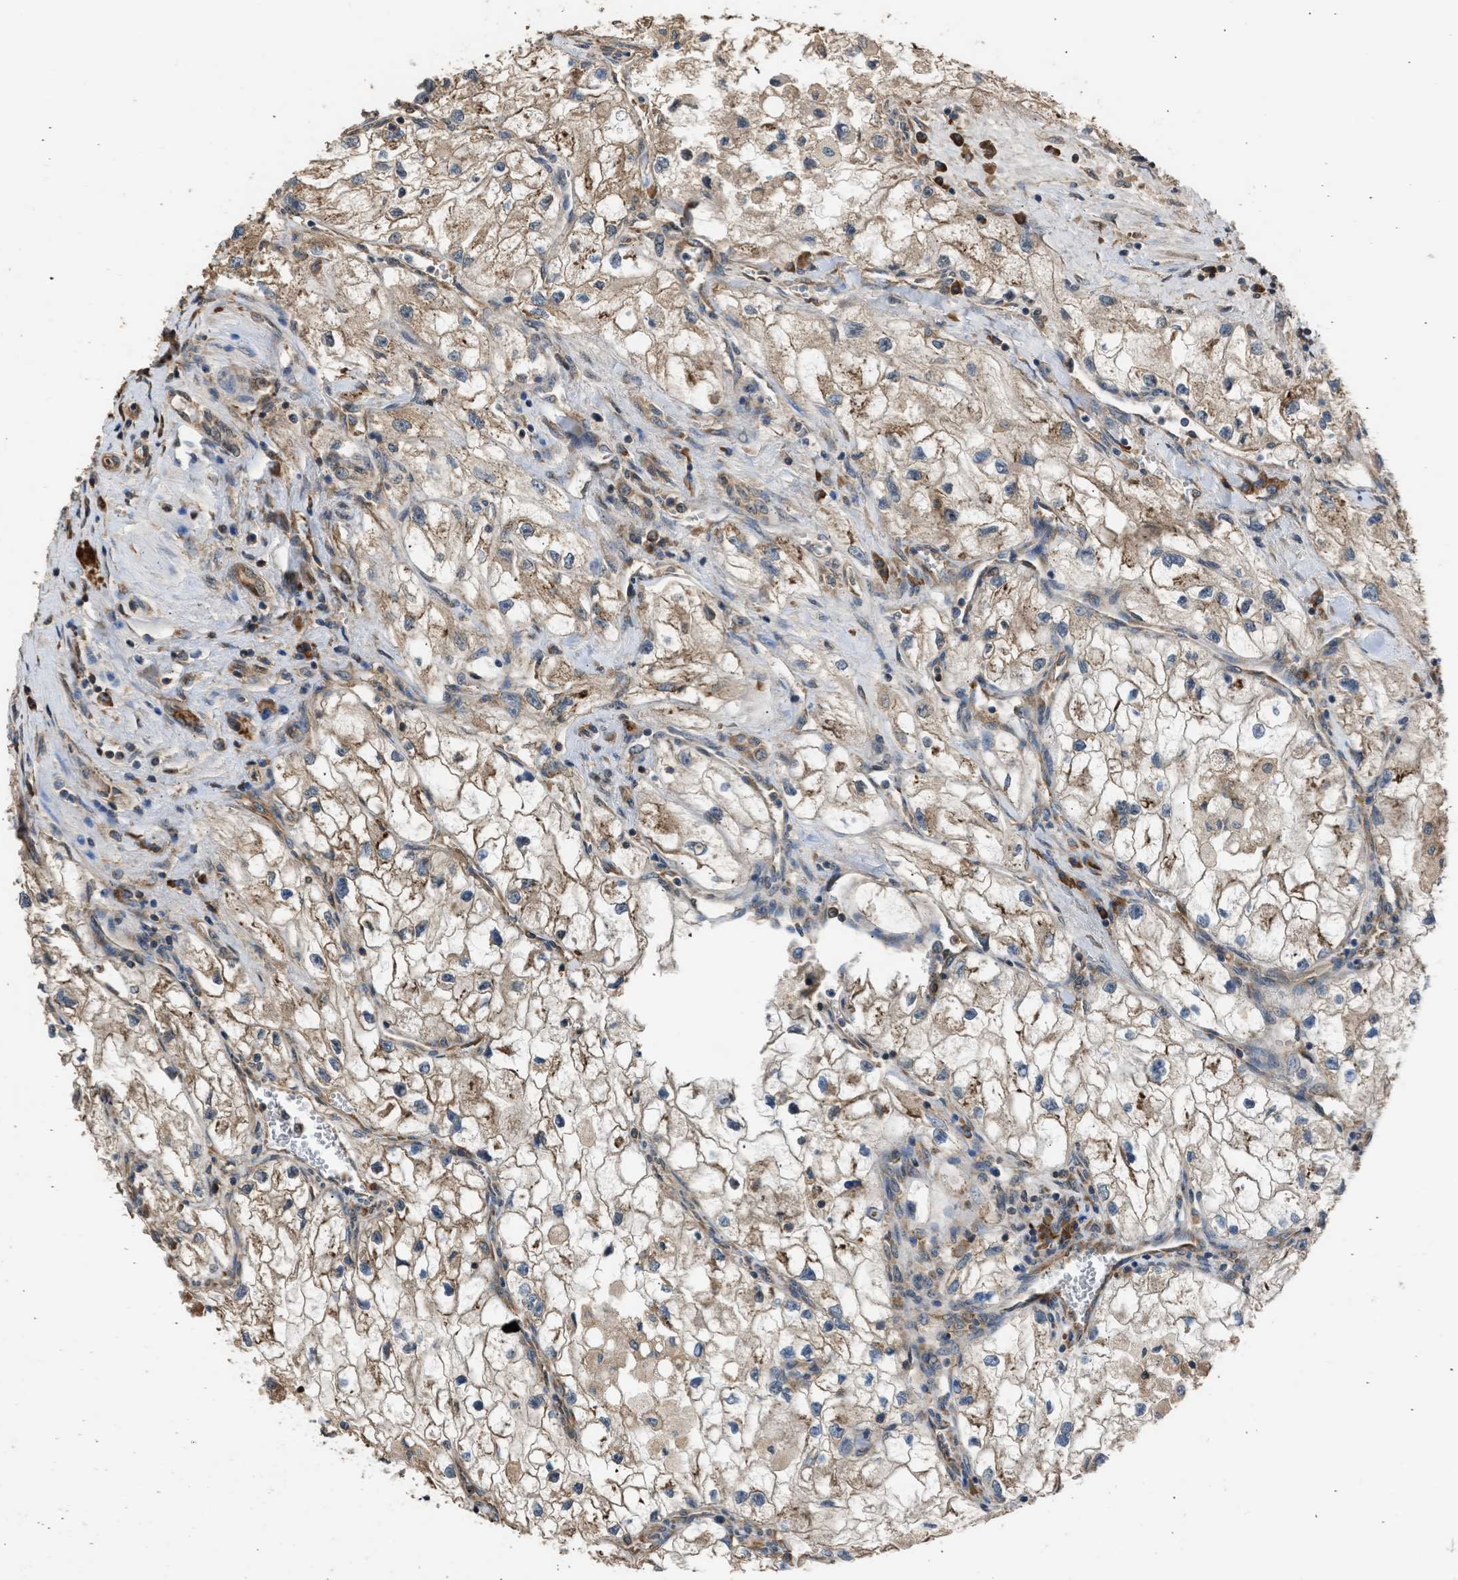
{"staining": {"intensity": "moderate", "quantity": ">75%", "location": "cytoplasmic/membranous"}, "tissue": "renal cancer", "cell_type": "Tumor cells", "image_type": "cancer", "snomed": [{"axis": "morphology", "description": "Adenocarcinoma, NOS"}, {"axis": "topography", "description": "Kidney"}], "caption": "The immunohistochemical stain shows moderate cytoplasmic/membranous staining in tumor cells of renal adenocarcinoma tissue.", "gene": "SLC36A4", "patient": {"sex": "female", "age": 70}}